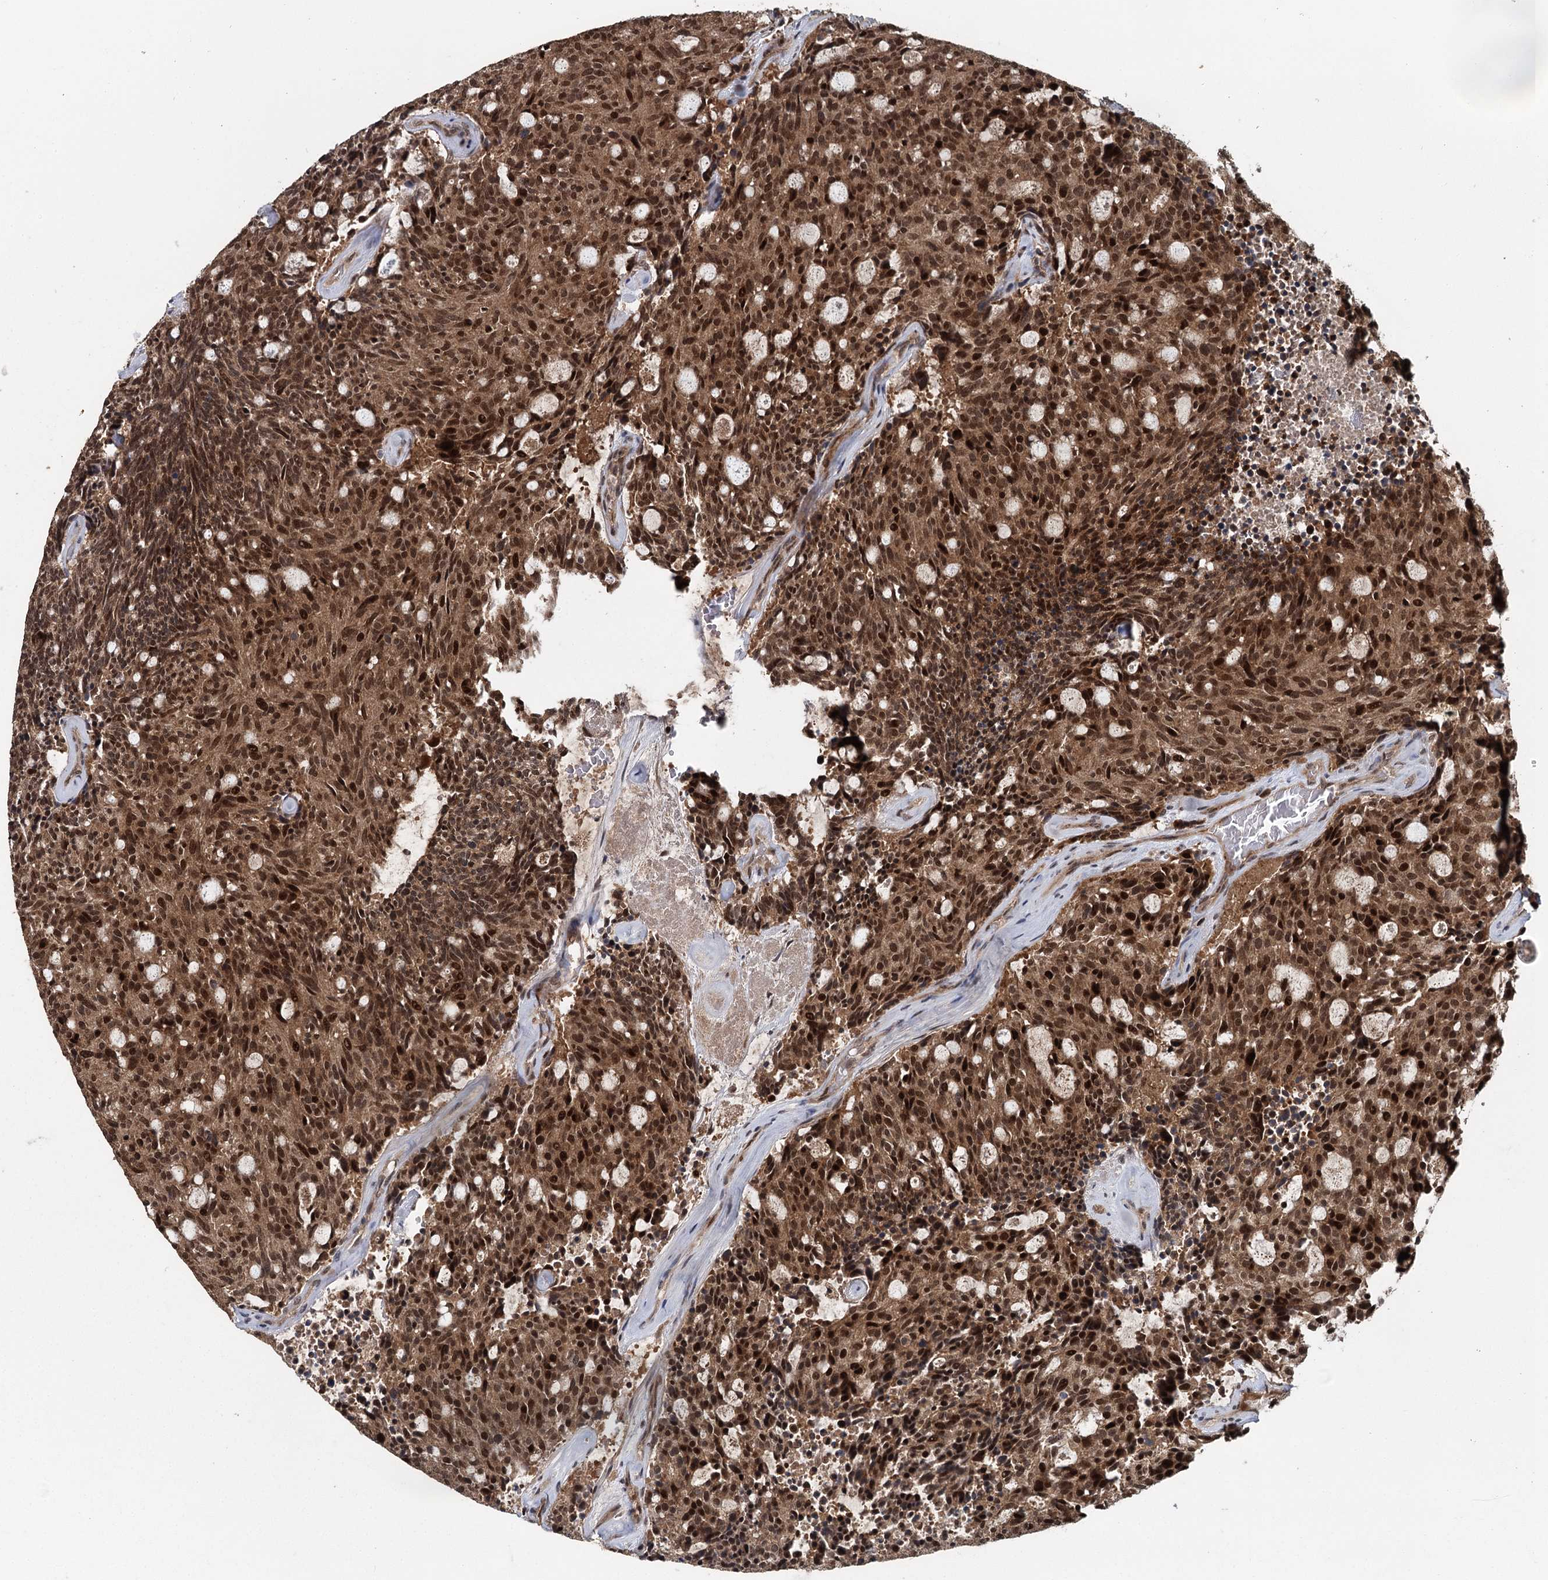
{"staining": {"intensity": "strong", "quantity": ">75%", "location": "cytoplasmic/membranous,nuclear"}, "tissue": "carcinoid", "cell_type": "Tumor cells", "image_type": "cancer", "snomed": [{"axis": "morphology", "description": "Carcinoid, malignant, NOS"}, {"axis": "topography", "description": "Pancreas"}], "caption": "Carcinoid (malignant) stained with DAB immunohistochemistry exhibits high levels of strong cytoplasmic/membranous and nuclear expression in about >75% of tumor cells.", "gene": "MYG1", "patient": {"sex": "female", "age": 54}}